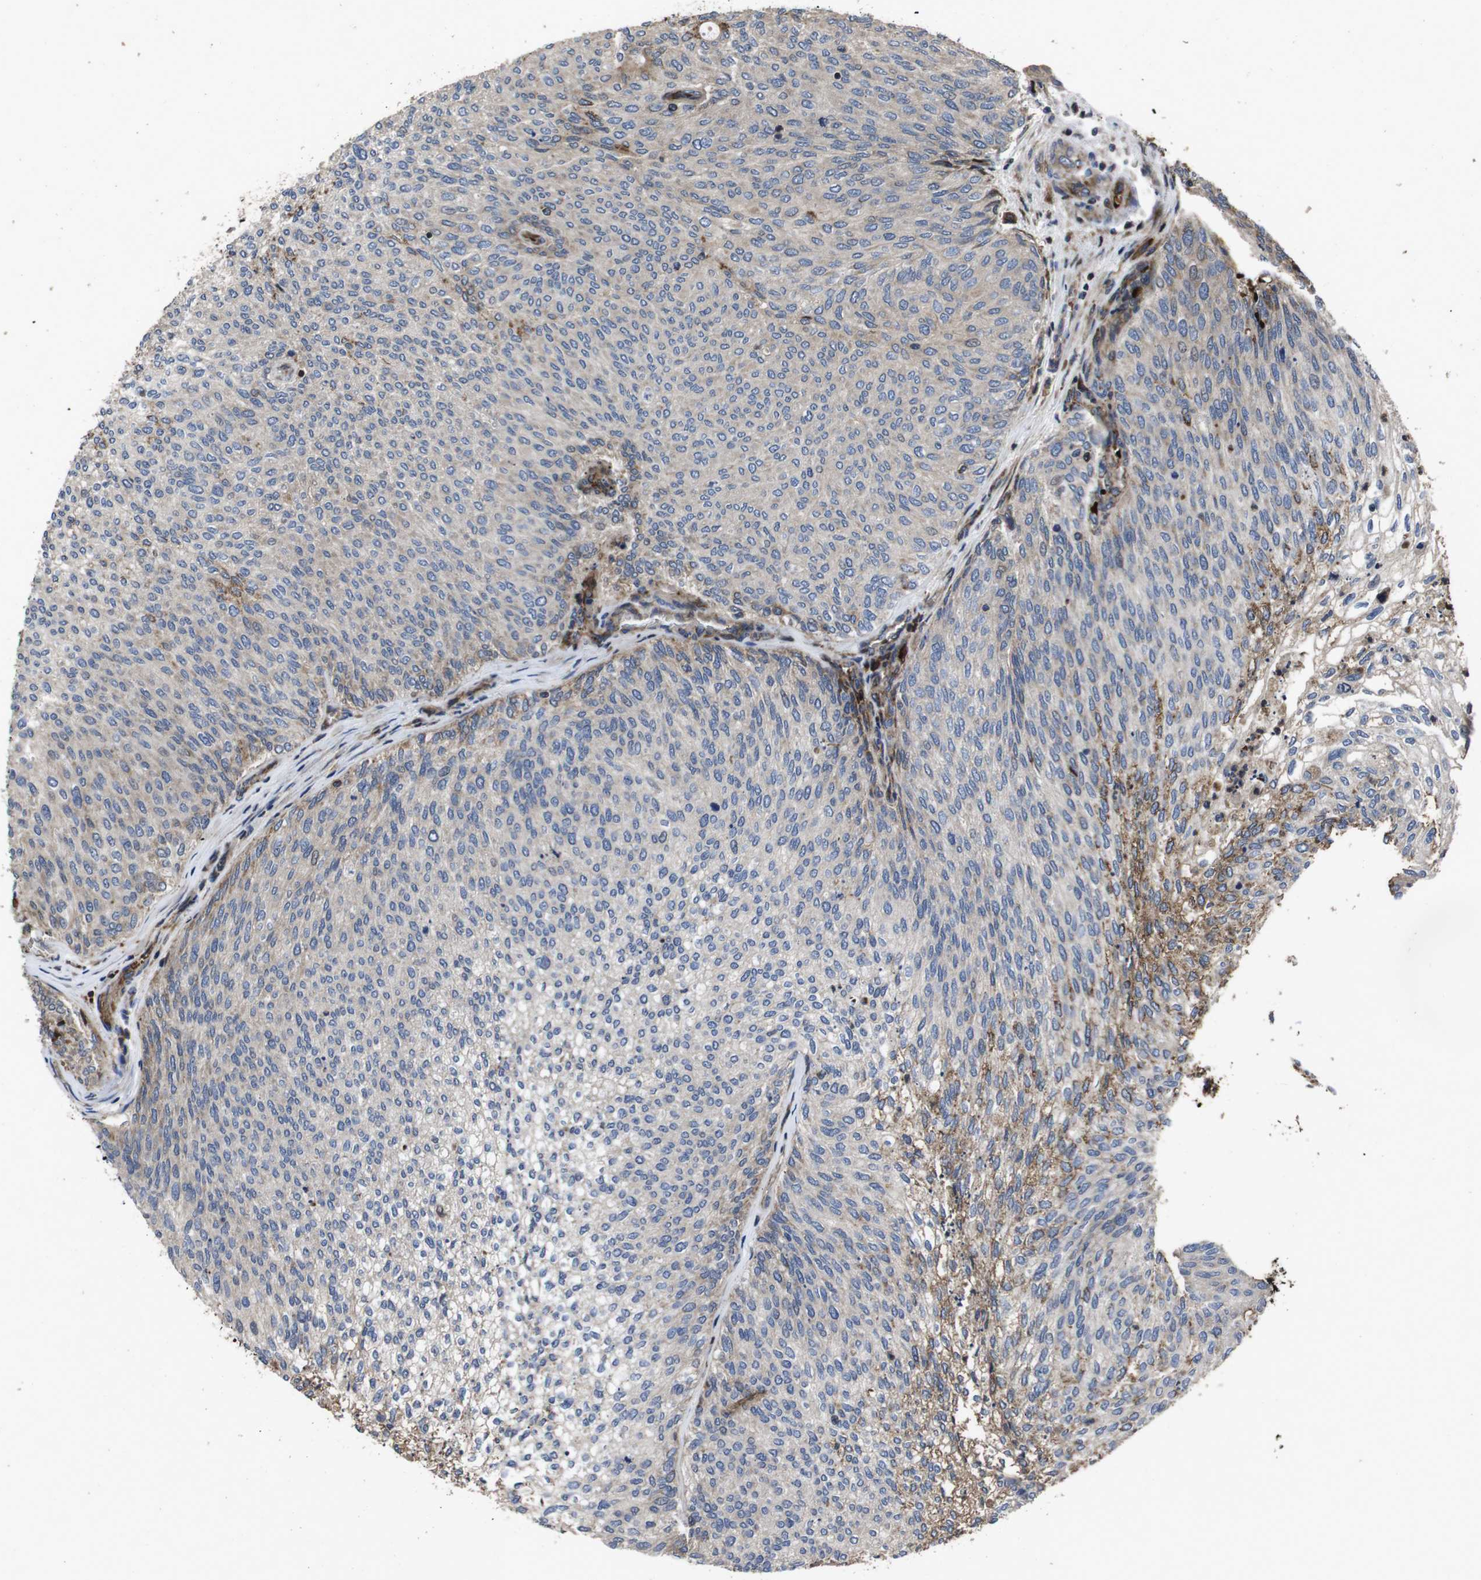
{"staining": {"intensity": "moderate", "quantity": "<25%", "location": "cytoplasmic/membranous"}, "tissue": "urothelial cancer", "cell_type": "Tumor cells", "image_type": "cancer", "snomed": [{"axis": "morphology", "description": "Urothelial carcinoma, Low grade"}, {"axis": "topography", "description": "Urinary bladder"}], "caption": "Urothelial carcinoma (low-grade) stained for a protein demonstrates moderate cytoplasmic/membranous positivity in tumor cells.", "gene": "SMYD3", "patient": {"sex": "female", "age": 79}}